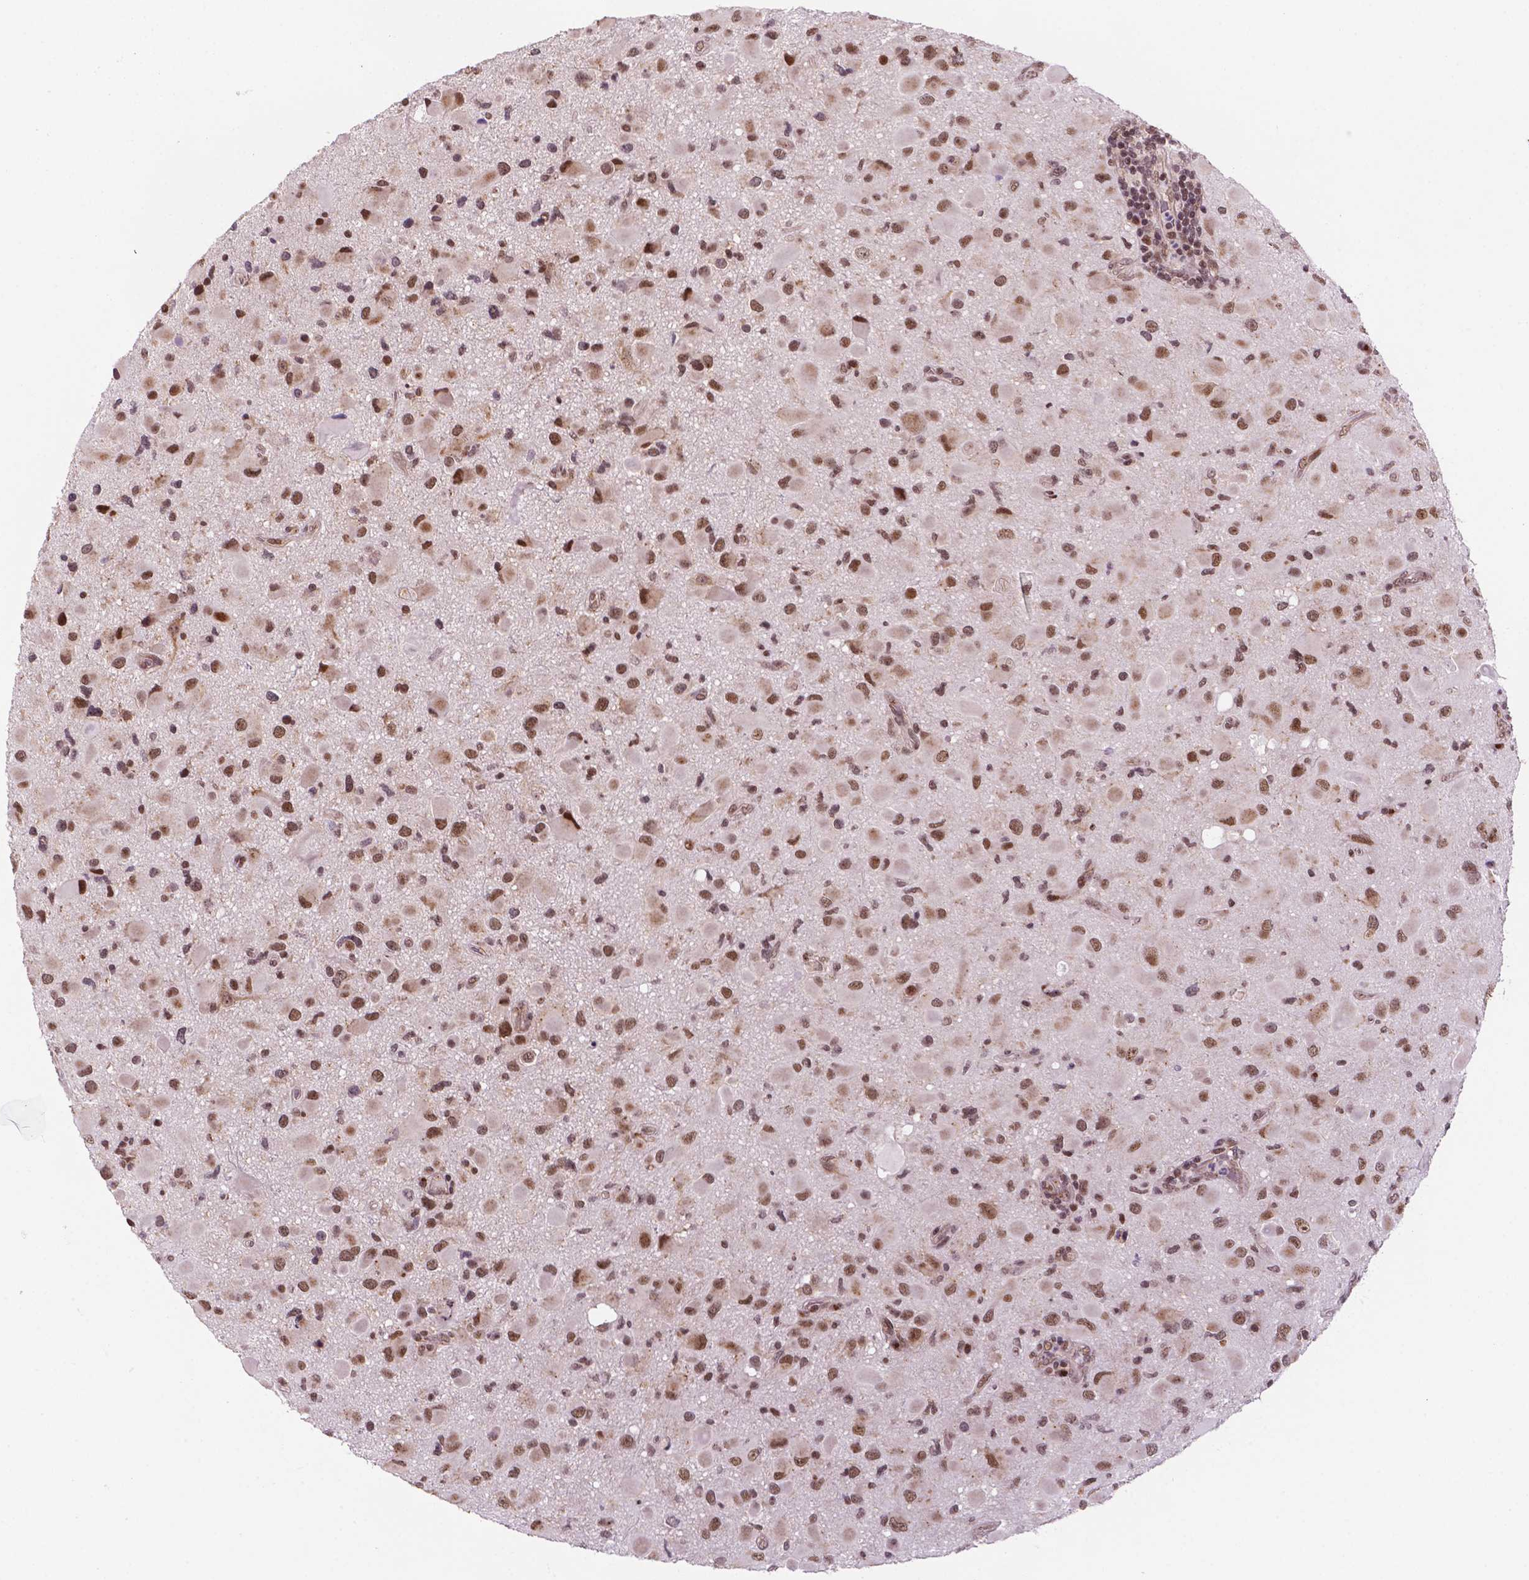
{"staining": {"intensity": "moderate", "quantity": ">75%", "location": "nuclear"}, "tissue": "glioma", "cell_type": "Tumor cells", "image_type": "cancer", "snomed": [{"axis": "morphology", "description": "Glioma, malignant, Low grade"}, {"axis": "topography", "description": "Brain"}], "caption": "Protein expression analysis of human glioma reveals moderate nuclear expression in approximately >75% of tumor cells. (DAB (3,3'-diaminobenzidine) = brown stain, brightfield microscopy at high magnification).", "gene": "PER2", "patient": {"sex": "female", "age": 32}}